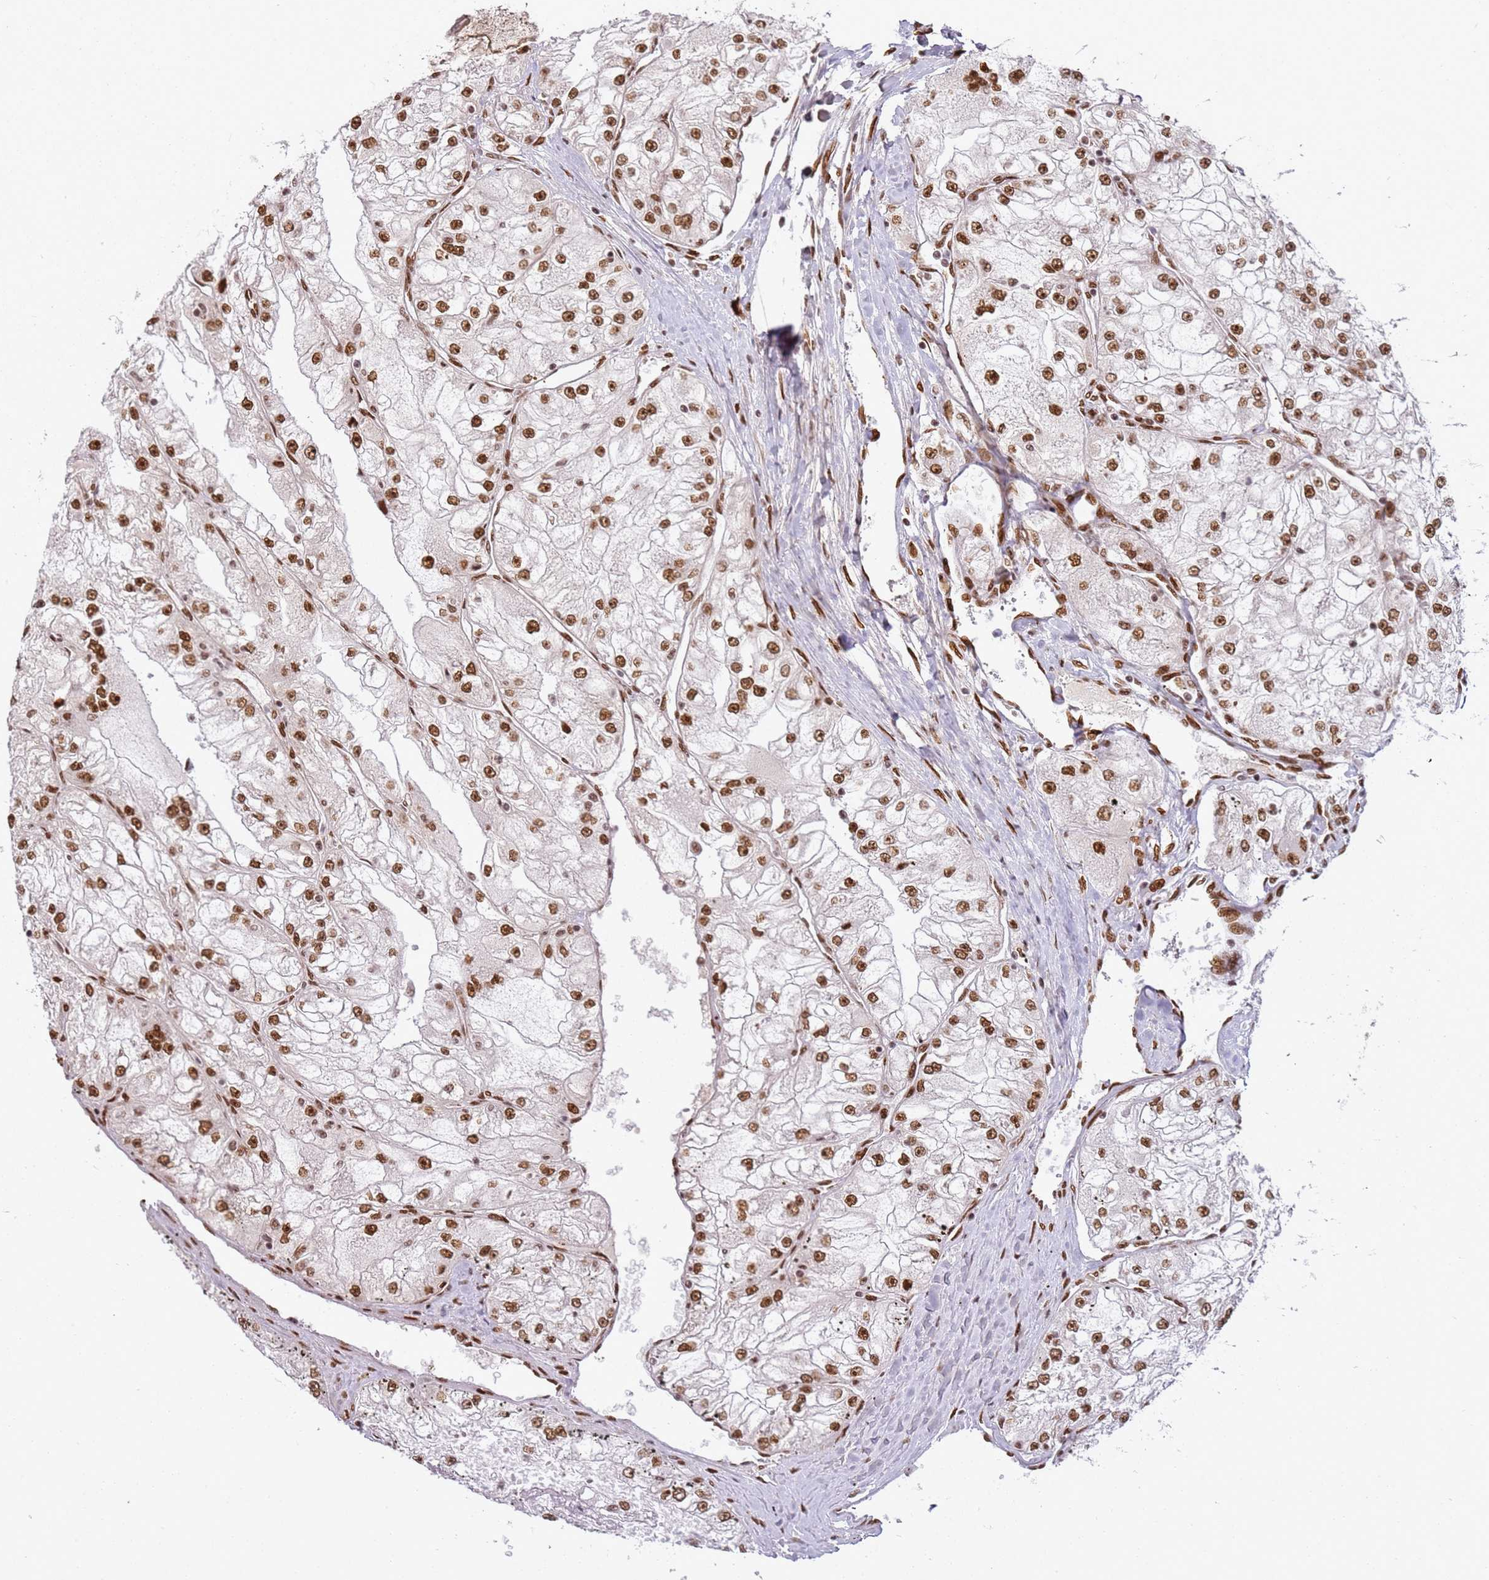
{"staining": {"intensity": "moderate", "quantity": ">75%", "location": "nuclear"}, "tissue": "renal cancer", "cell_type": "Tumor cells", "image_type": "cancer", "snomed": [{"axis": "morphology", "description": "Adenocarcinoma, NOS"}, {"axis": "topography", "description": "Kidney"}], "caption": "Tumor cells exhibit medium levels of moderate nuclear staining in approximately >75% of cells in human renal cancer.", "gene": "TENT4A", "patient": {"sex": "female", "age": 72}}